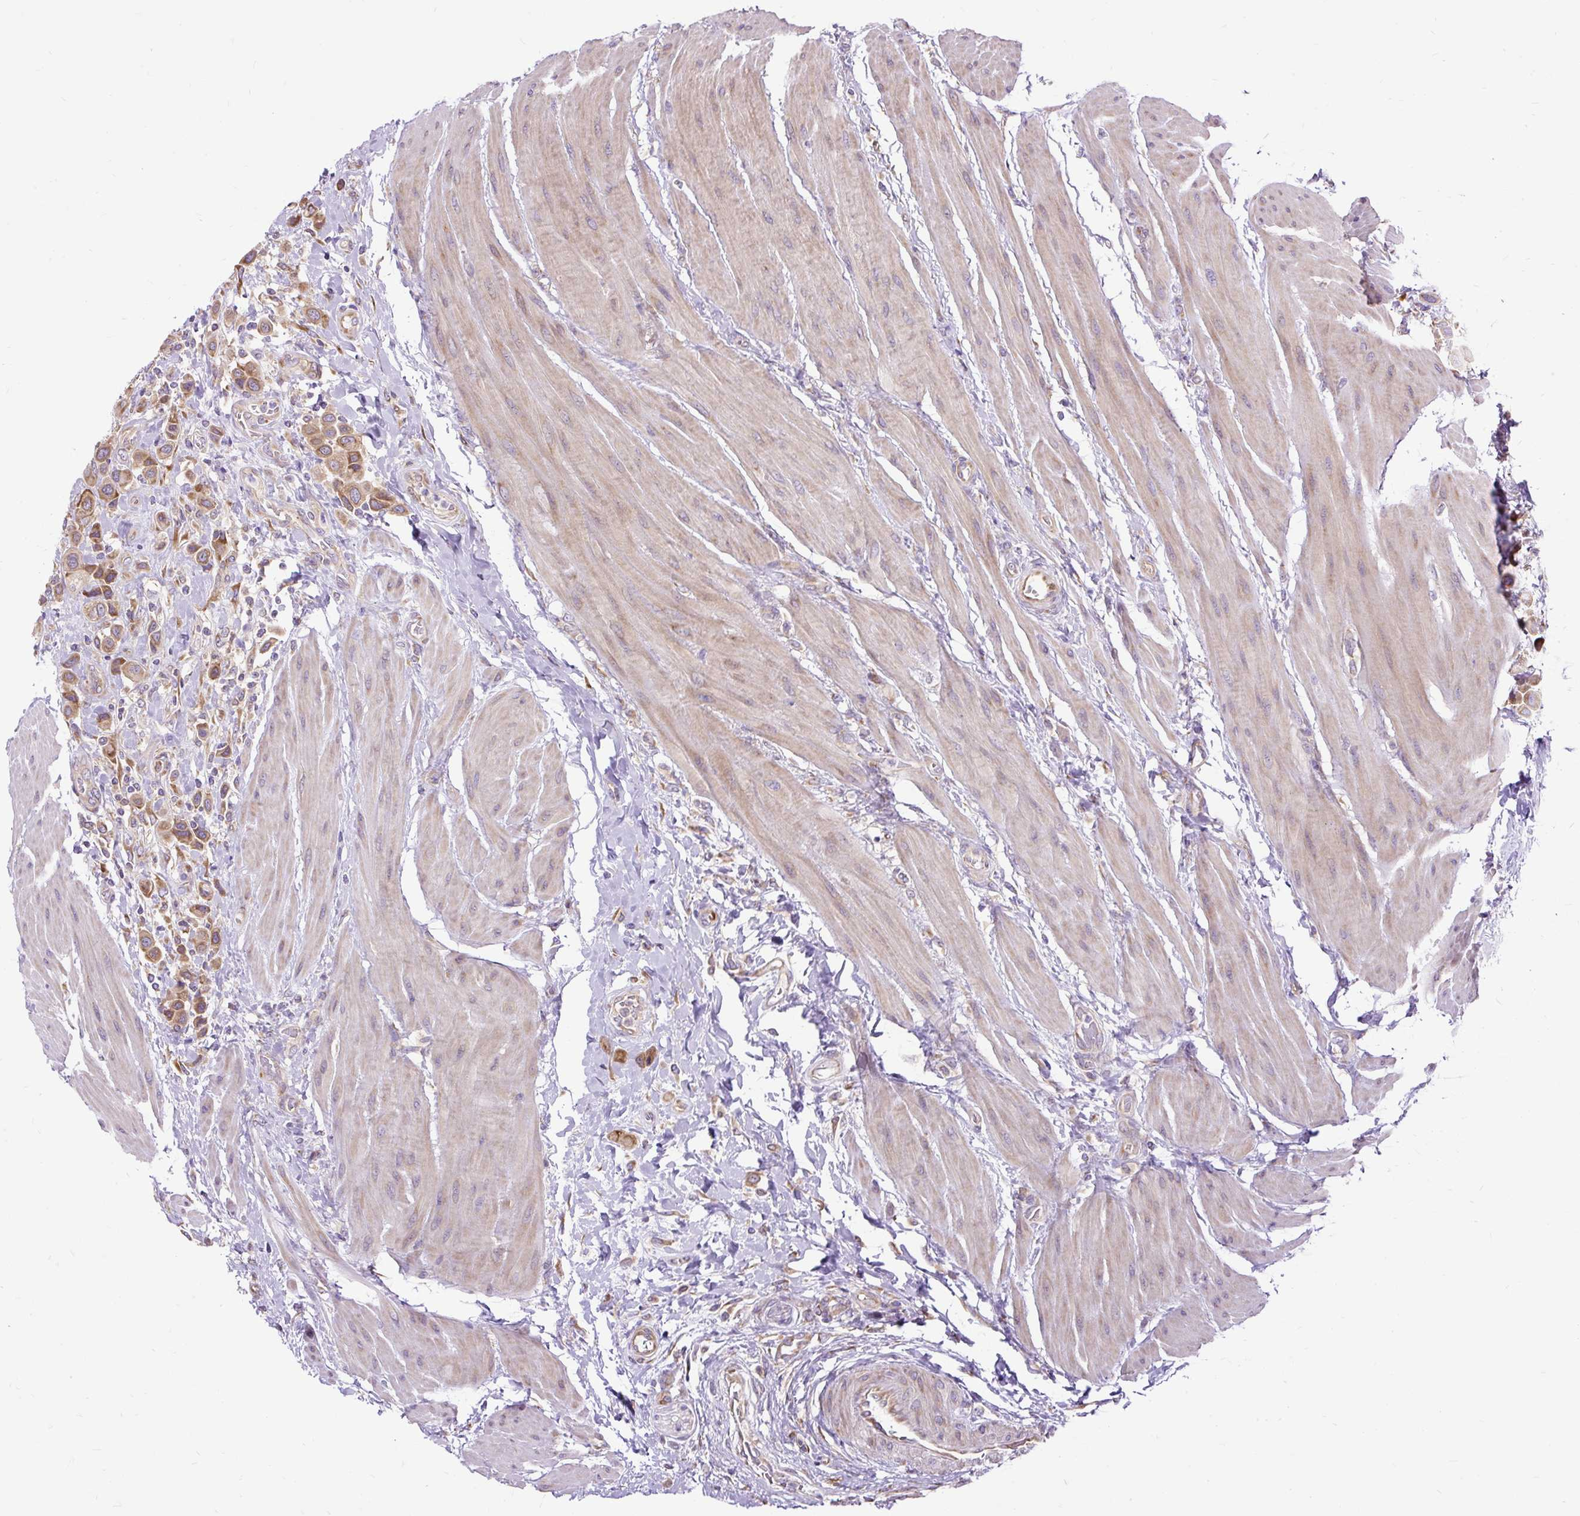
{"staining": {"intensity": "moderate", "quantity": ">75%", "location": "cytoplasmic/membranous"}, "tissue": "urothelial cancer", "cell_type": "Tumor cells", "image_type": "cancer", "snomed": [{"axis": "morphology", "description": "Urothelial carcinoma, High grade"}, {"axis": "topography", "description": "Urinary bladder"}], "caption": "Tumor cells reveal moderate cytoplasmic/membranous staining in approximately >75% of cells in urothelial cancer. (brown staining indicates protein expression, while blue staining denotes nuclei).", "gene": "RPS5", "patient": {"sex": "male", "age": 50}}